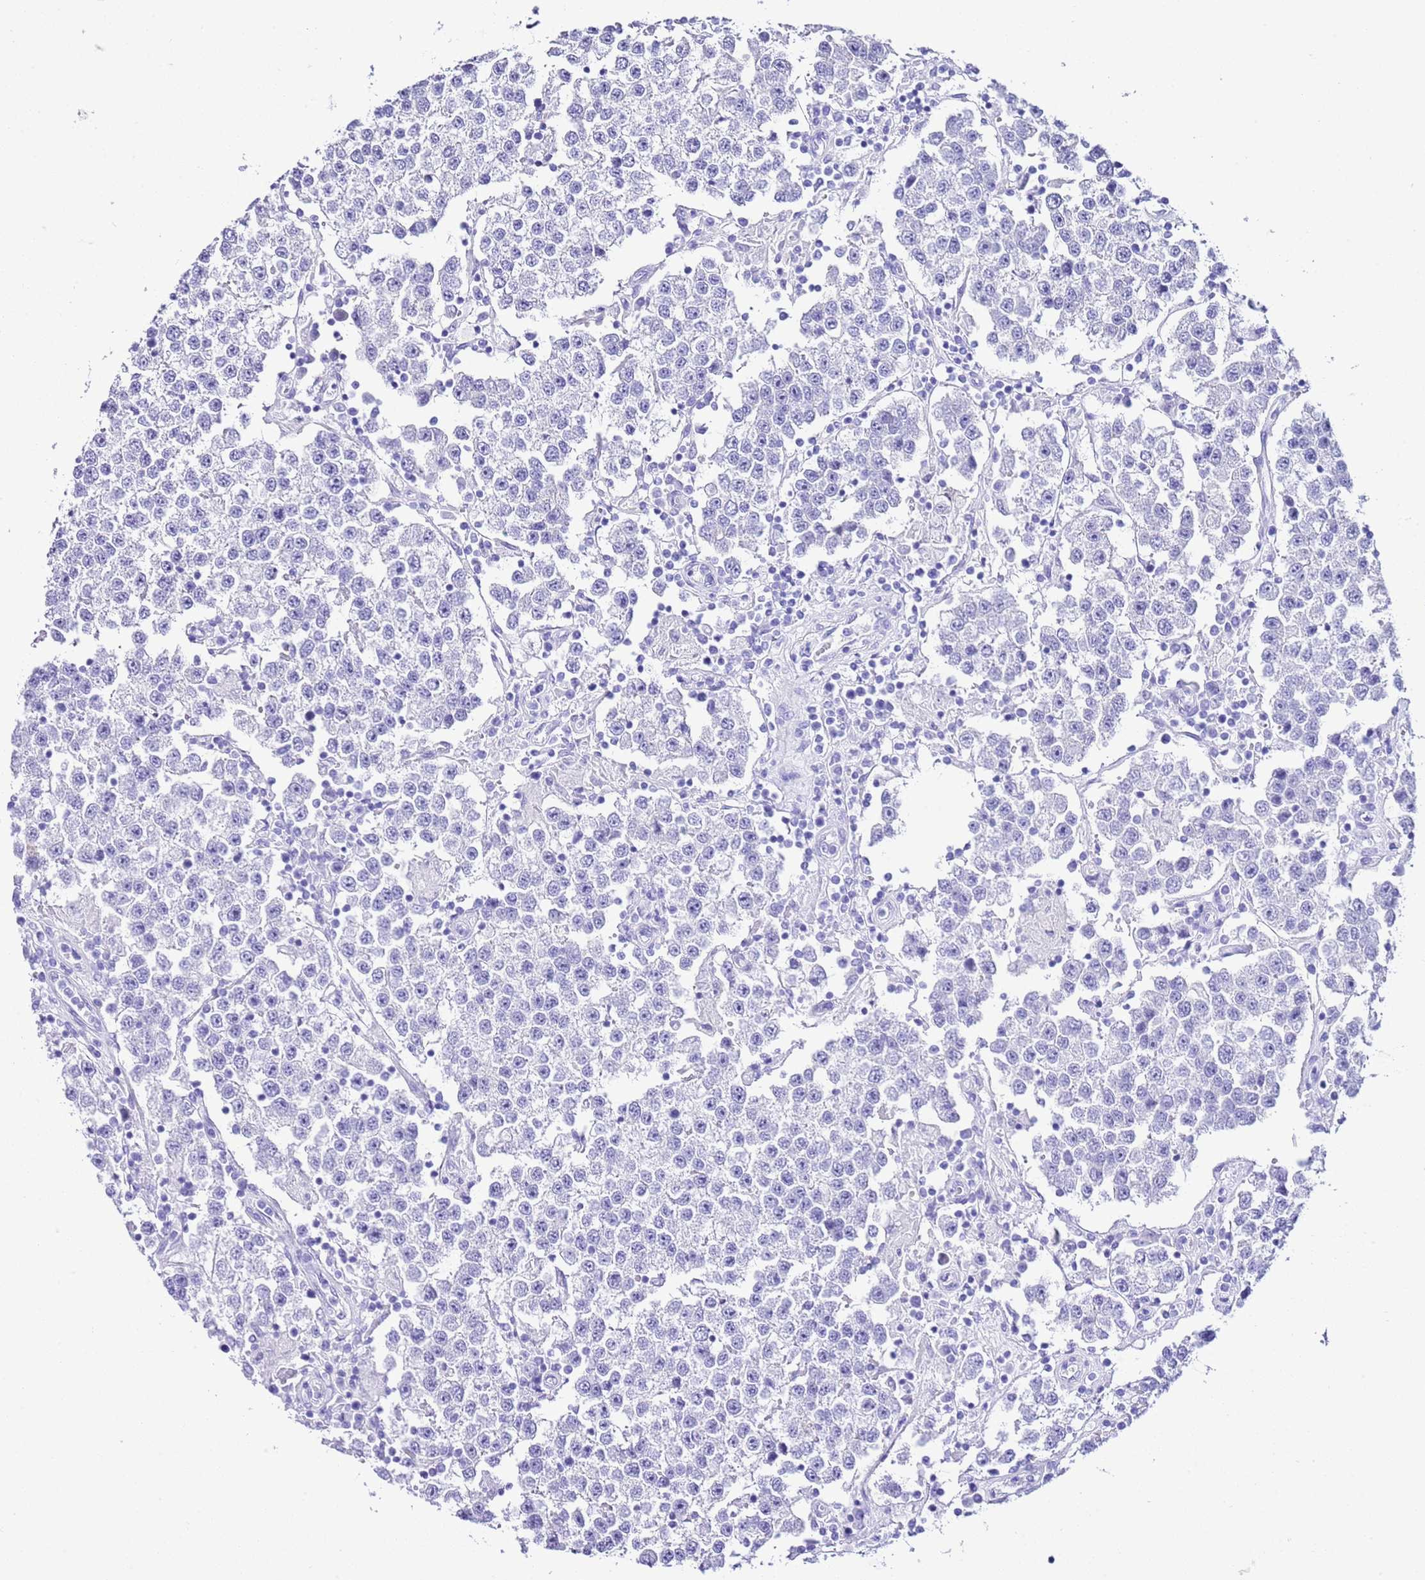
{"staining": {"intensity": "negative", "quantity": "none", "location": "none"}, "tissue": "testis cancer", "cell_type": "Tumor cells", "image_type": "cancer", "snomed": [{"axis": "morphology", "description": "Seminoma, NOS"}, {"axis": "topography", "description": "Testis"}], "caption": "An immunohistochemistry image of testis cancer is shown. There is no staining in tumor cells of testis cancer.", "gene": "KCNC1", "patient": {"sex": "male", "age": 37}}